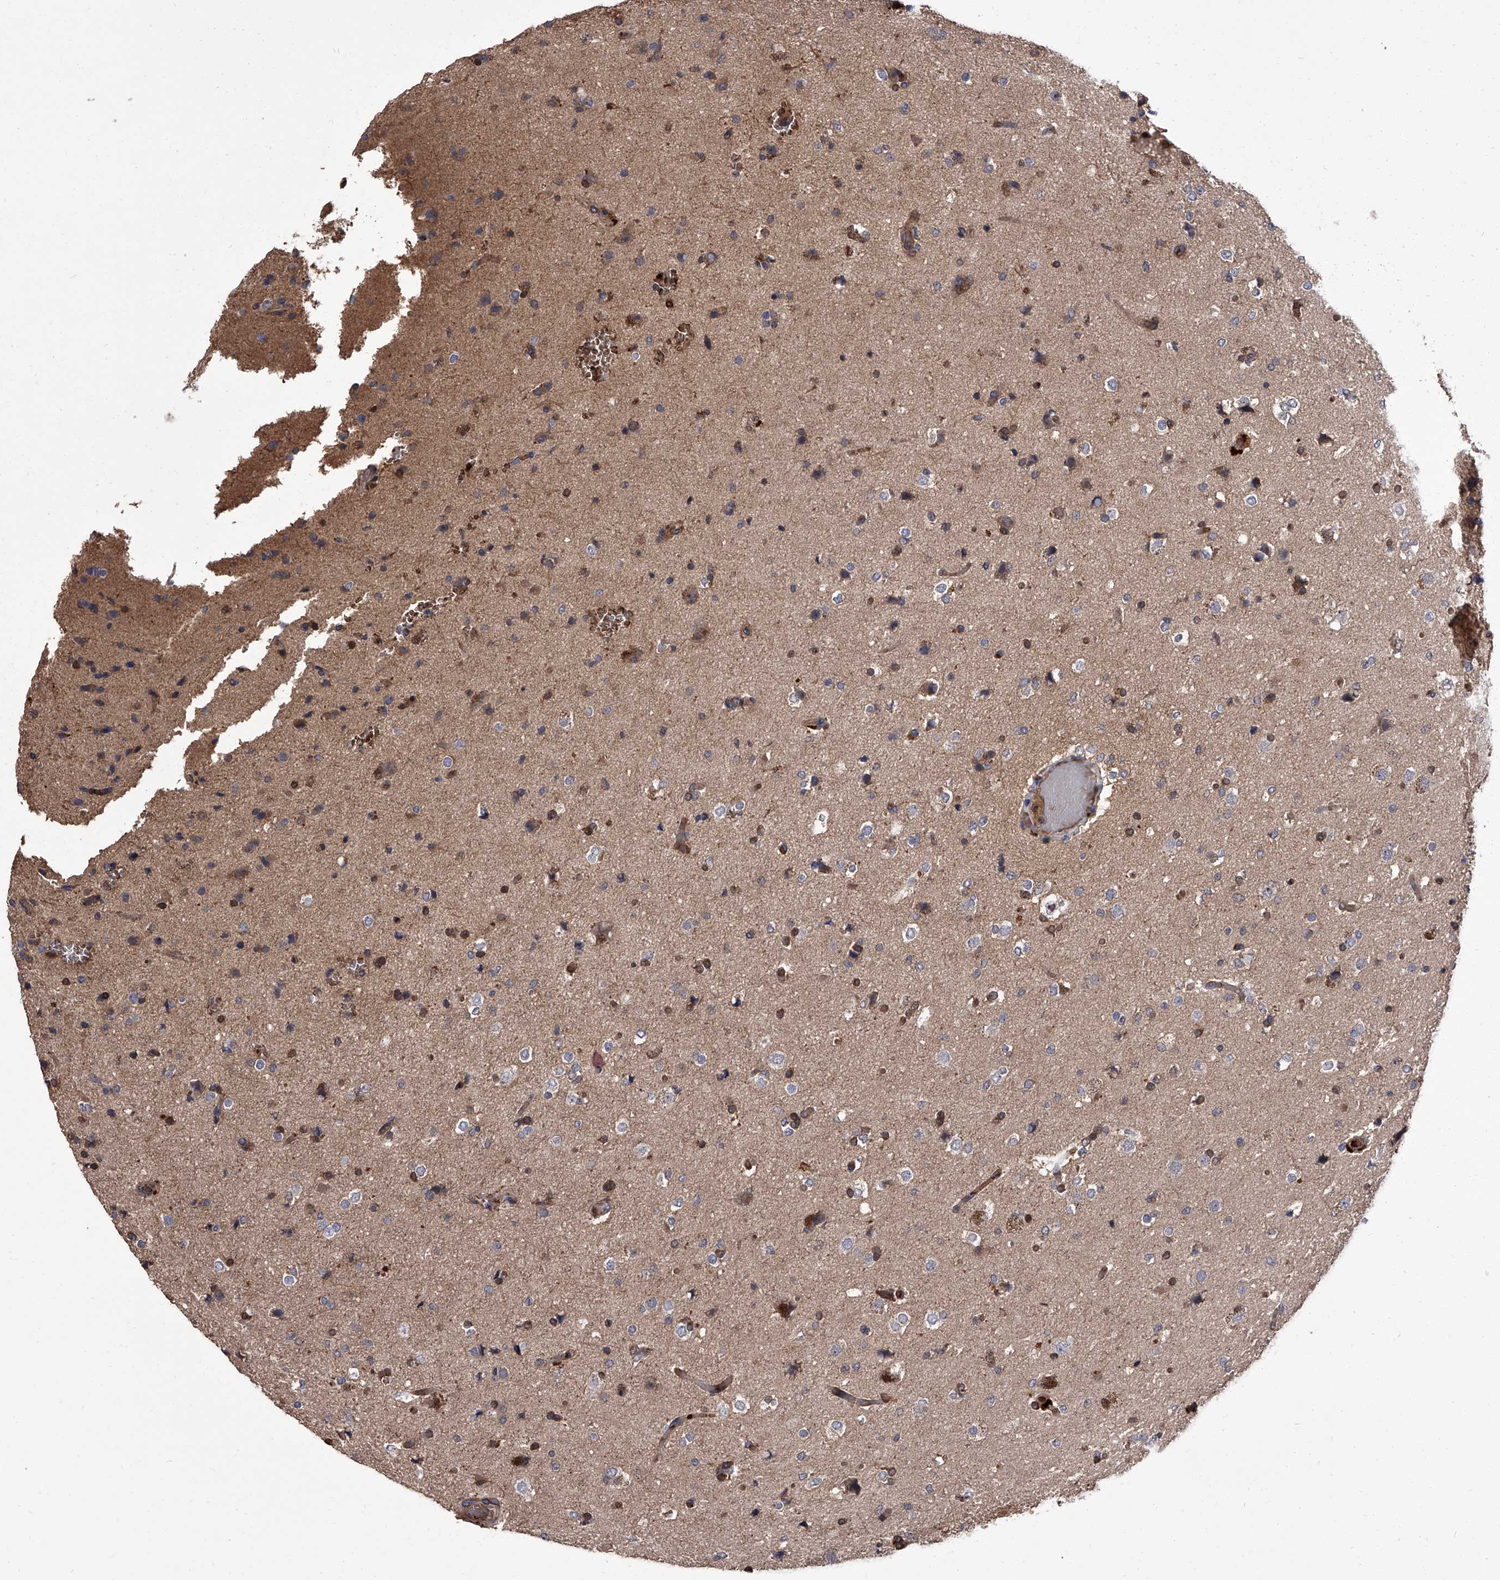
{"staining": {"intensity": "moderate", "quantity": "25%-75%", "location": "cytoplasmic/membranous"}, "tissue": "glioma", "cell_type": "Tumor cells", "image_type": "cancer", "snomed": [{"axis": "morphology", "description": "Glioma, malignant, Low grade"}, {"axis": "topography", "description": "Brain"}], "caption": "This image shows malignant low-grade glioma stained with immunohistochemistry (IHC) to label a protein in brown. The cytoplasmic/membranous of tumor cells show moderate positivity for the protein. Nuclei are counter-stained blue.", "gene": "STK36", "patient": {"sex": "male", "age": 65}}